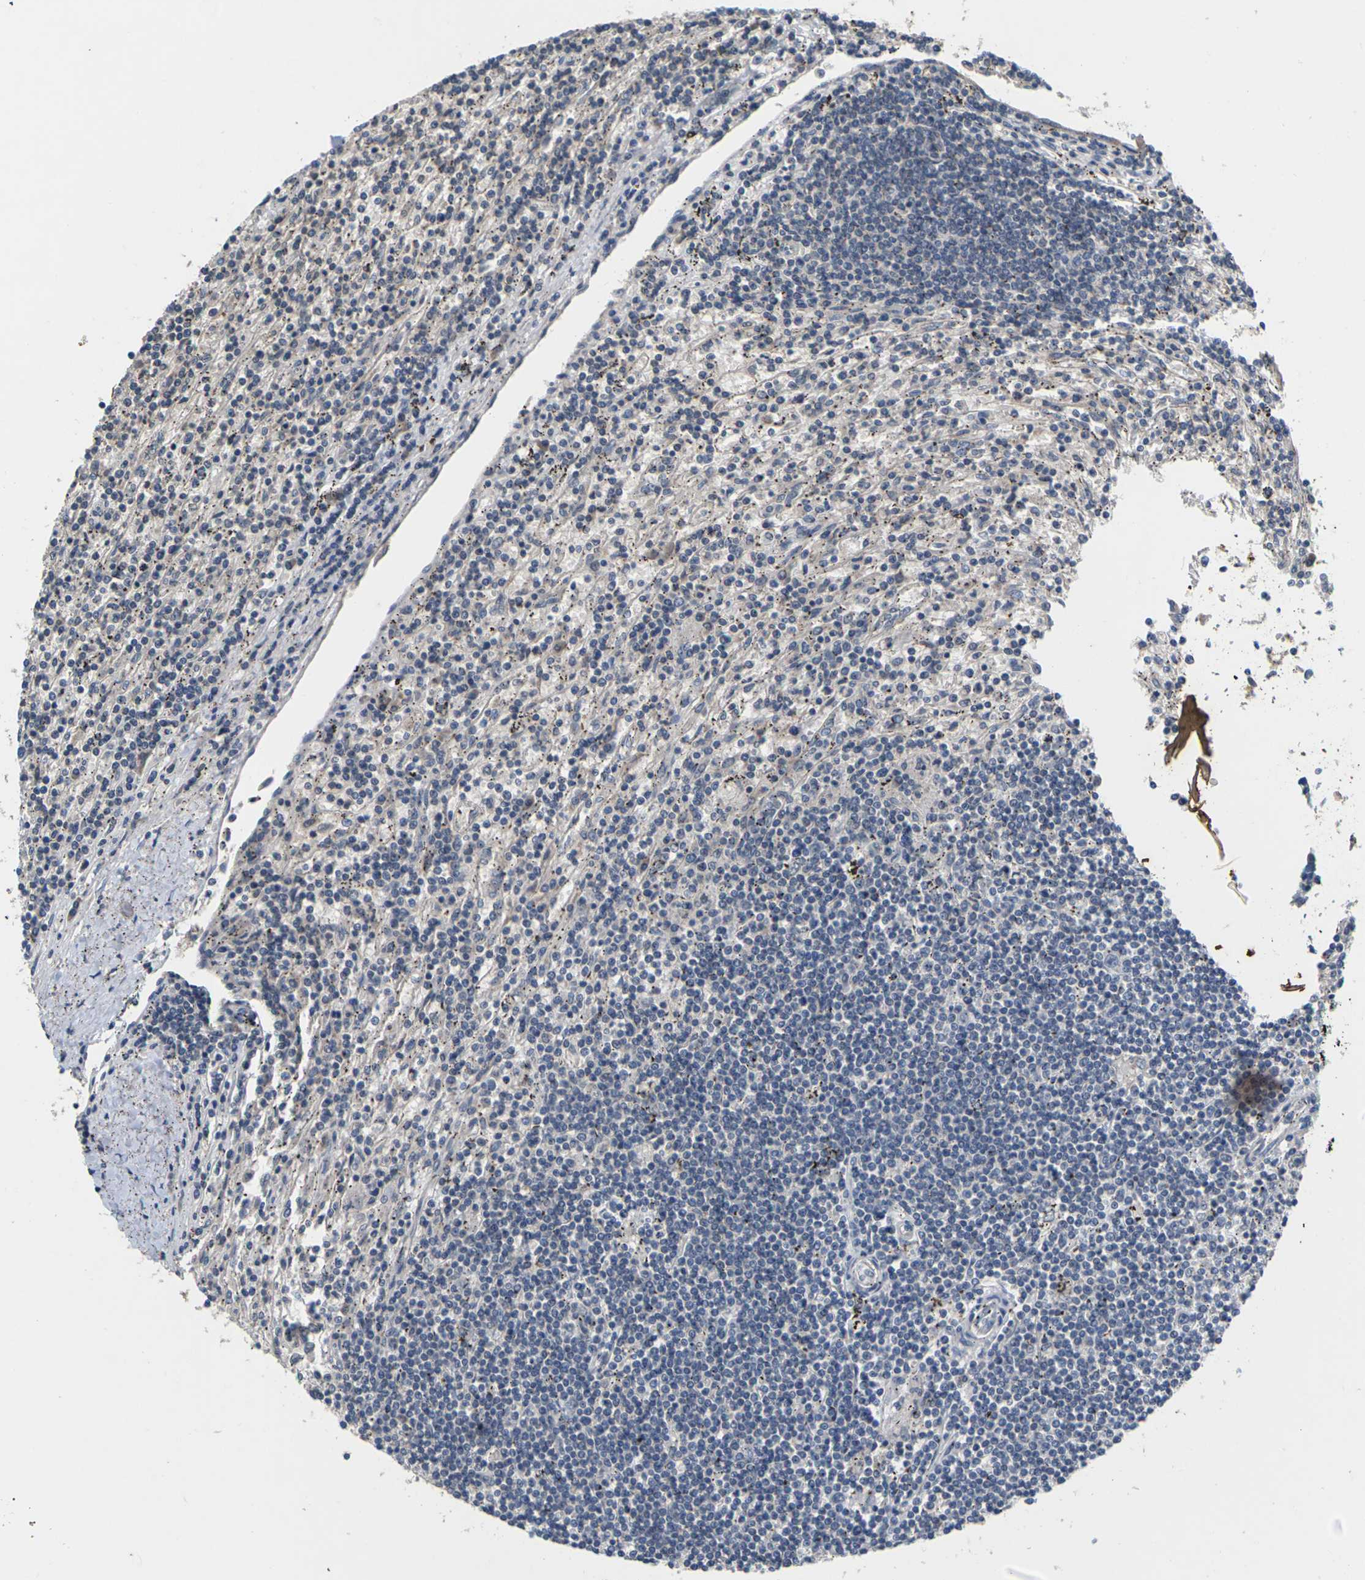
{"staining": {"intensity": "negative", "quantity": "none", "location": "none"}, "tissue": "lymphoma", "cell_type": "Tumor cells", "image_type": "cancer", "snomed": [{"axis": "morphology", "description": "Malignant lymphoma, non-Hodgkin's type, Low grade"}, {"axis": "topography", "description": "Spleen"}], "caption": "This is a photomicrograph of immunohistochemistry (IHC) staining of lymphoma, which shows no expression in tumor cells.", "gene": "SLC2A2", "patient": {"sex": "male", "age": 76}}